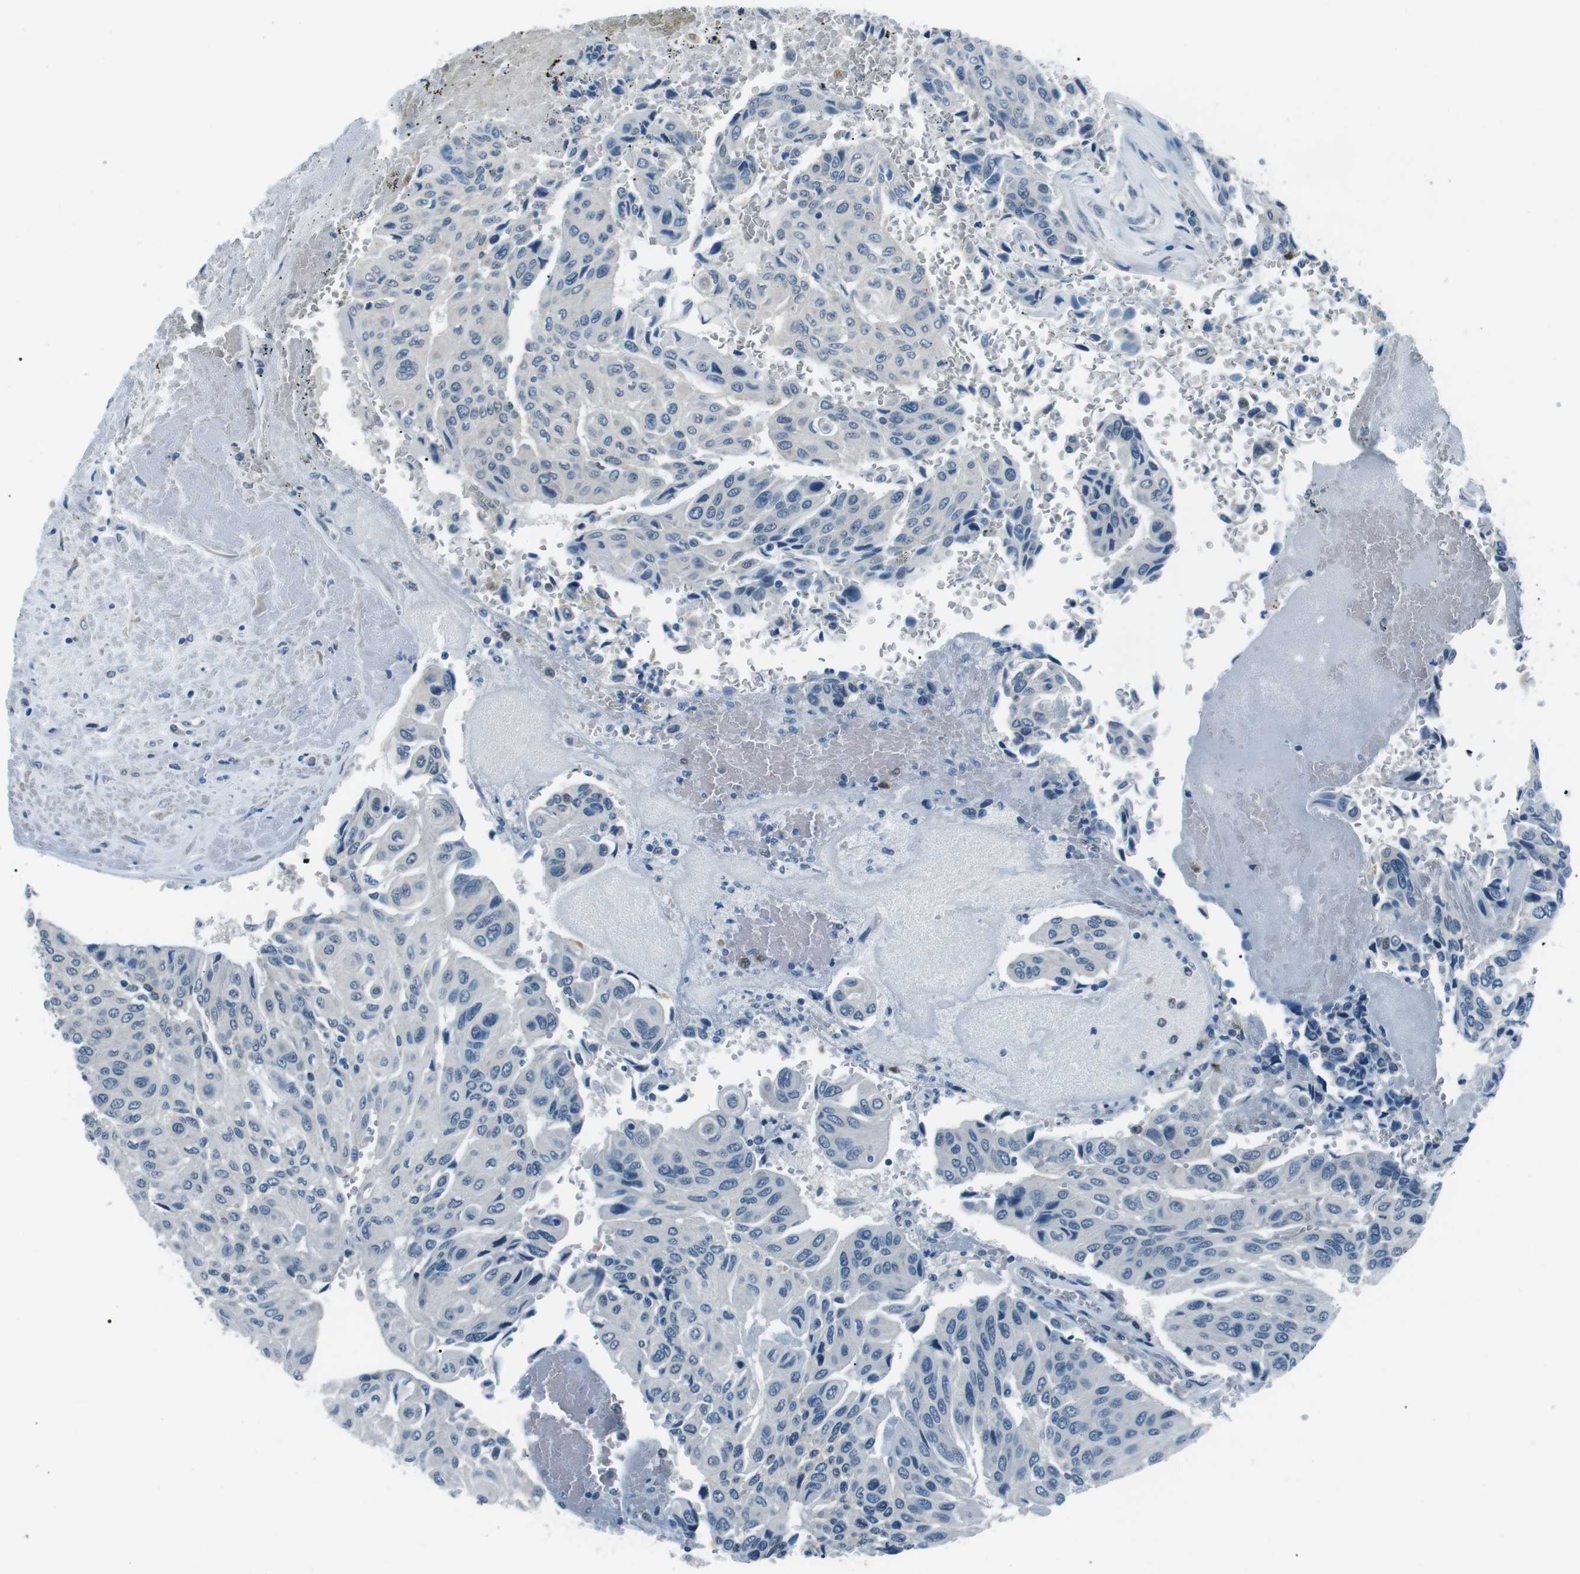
{"staining": {"intensity": "negative", "quantity": "none", "location": "none"}, "tissue": "urothelial cancer", "cell_type": "Tumor cells", "image_type": "cancer", "snomed": [{"axis": "morphology", "description": "Urothelial carcinoma, High grade"}, {"axis": "topography", "description": "Urinary bladder"}], "caption": "Protein analysis of urothelial cancer exhibits no significant staining in tumor cells.", "gene": "SERPINB2", "patient": {"sex": "male", "age": 66}}